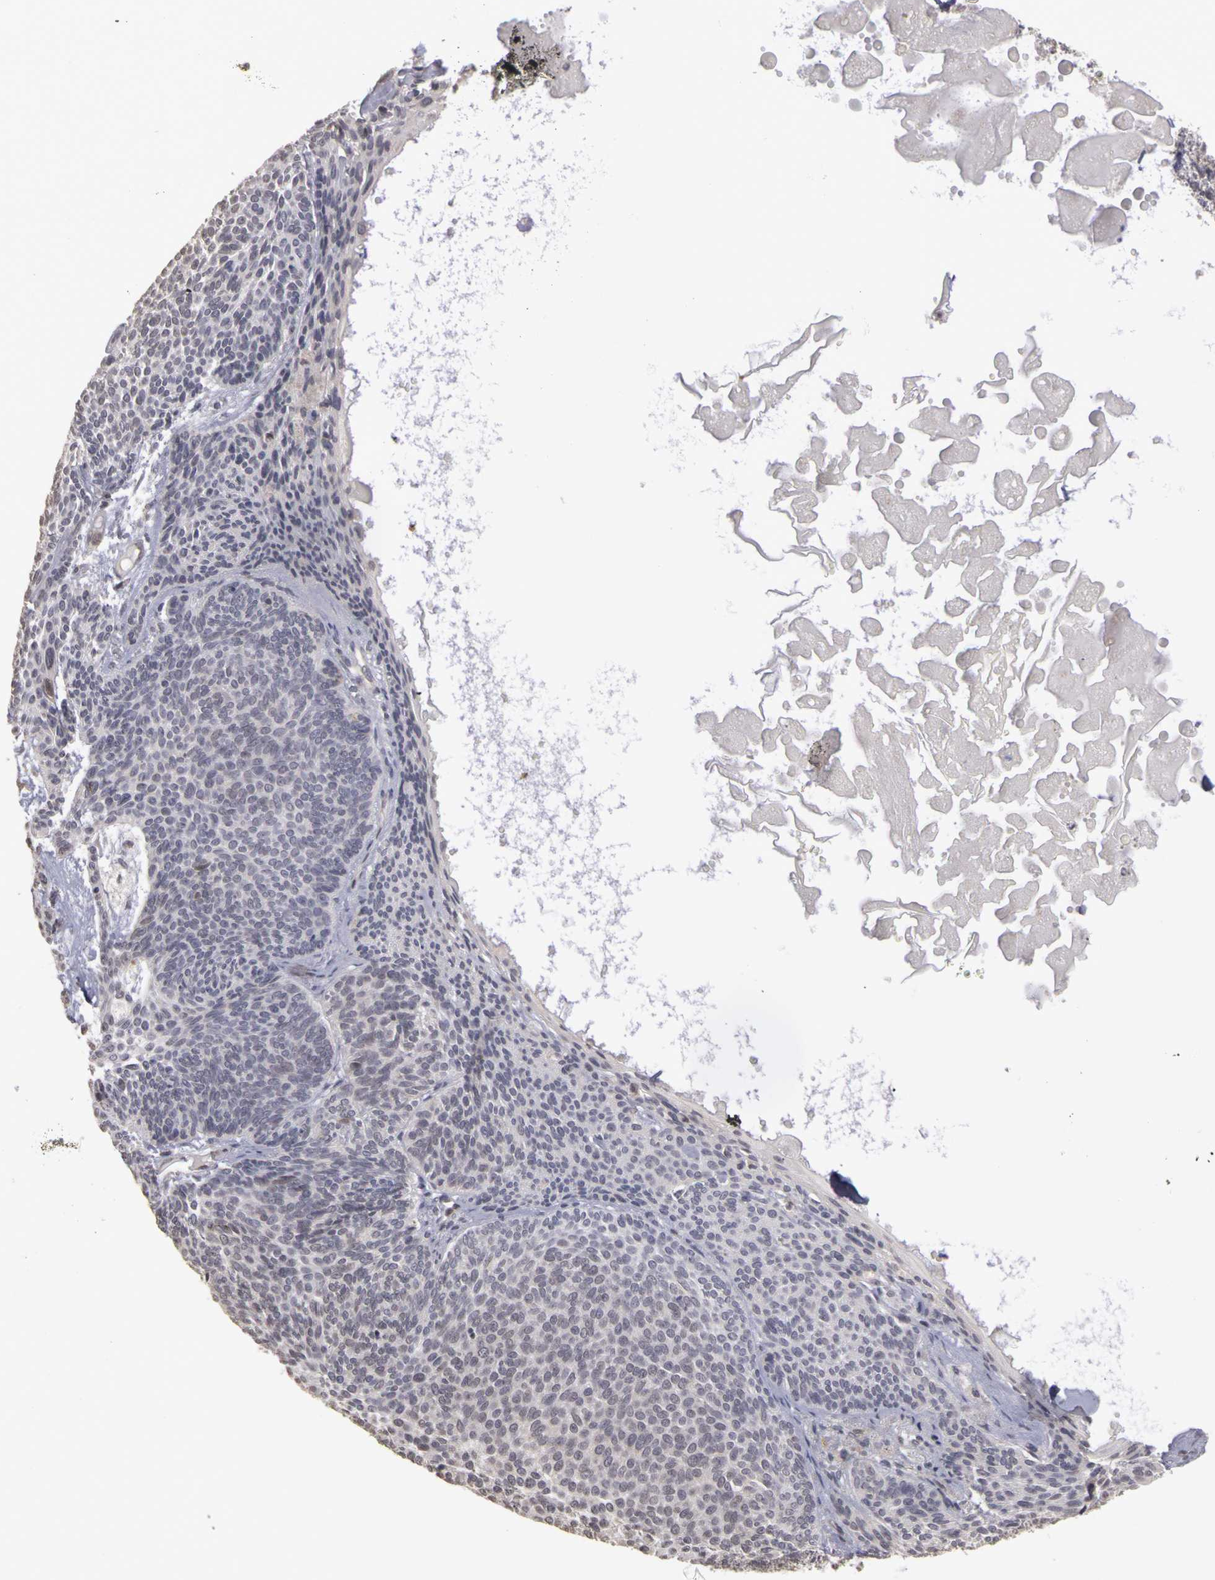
{"staining": {"intensity": "negative", "quantity": "none", "location": "none"}, "tissue": "skin cancer", "cell_type": "Tumor cells", "image_type": "cancer", "snomed": [{"axis": "morphology", "description": "Basal cell carcinoma"}, {"axis": "topography", "description": "Skin"}], "caption": "High magnification brightfield microscopy of skin cancer stained with DAB (3,3'-diaminobenzidine) (brown) and counterstained with hematoxylin (blue): tumor cells show no significant positivity. Brightfield microscopy of immunohistochemistry stained with DAB (3,3'-diaminobenzidine) (brown) and hematoxylin (blue), captured at high magnification.", "gene": "FRMD7", "patient": {"sex": "male", "age": 84}}